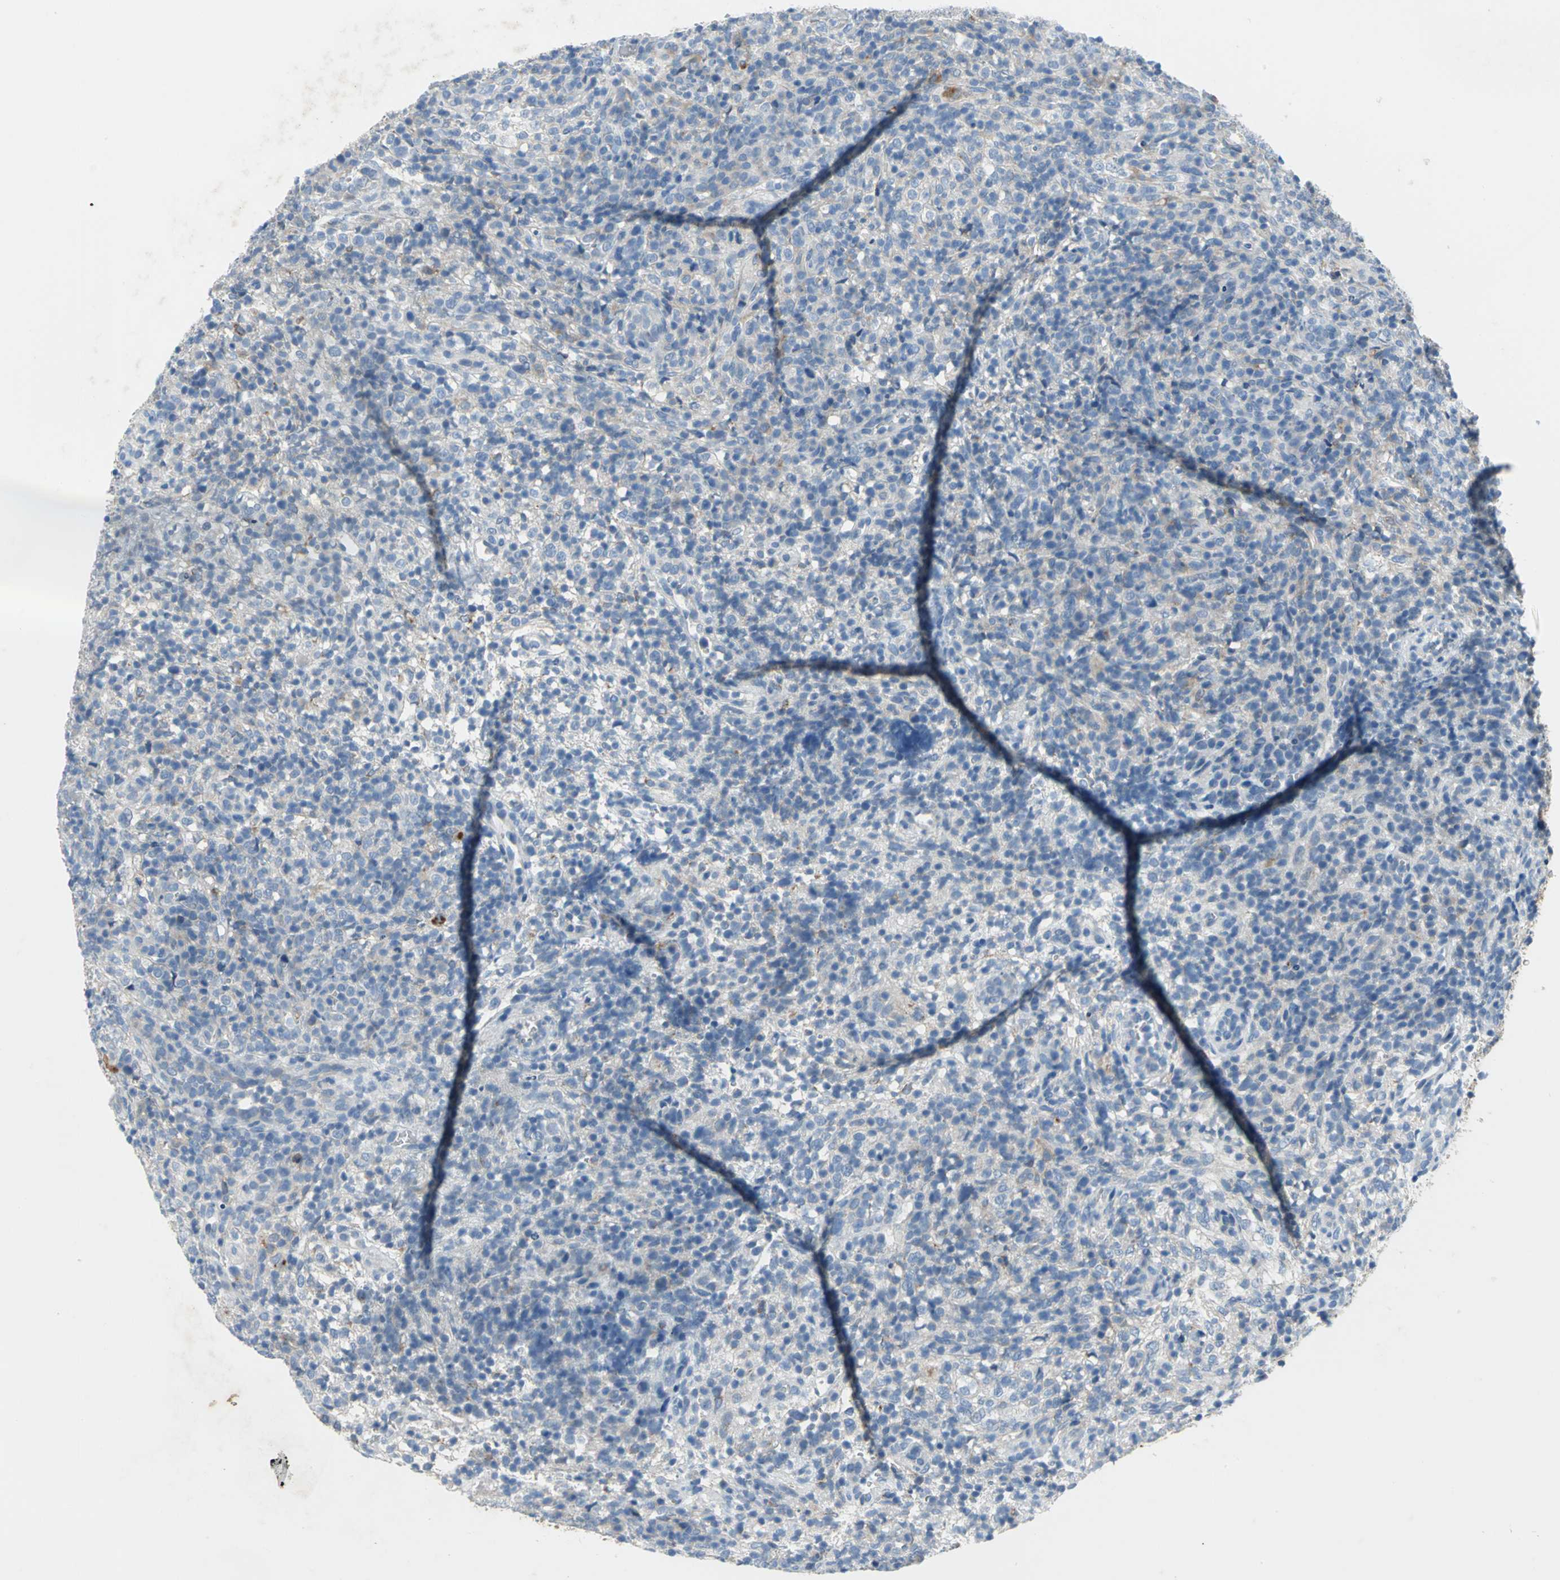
{"staining": {"intensity": "strong", "quantity": "<25%", "location": "cytoplasmic/membranous"}, "tissue": "lymphoma", "cell_type": "Tumor cells", "image_type": "cancer", "snomed": [{"axis": "morphology", "description": "Malignant lymphoma, non-Hodgkin's type, High grade"}, {"axis": "topography", "description": "Lymph node"}], "caption": "High-grade malignant lymphoma, non-Hodgkin's type stained with DAB (3,3'-diaminobenzidine) immunohistochemistry (IHC) demonstrates medium levels of strong cytoplasmic/membranous positivity in about <25% of tumor cells.", "gene": "PTGDS", "patient": {"sex": "female", "age": 76}}